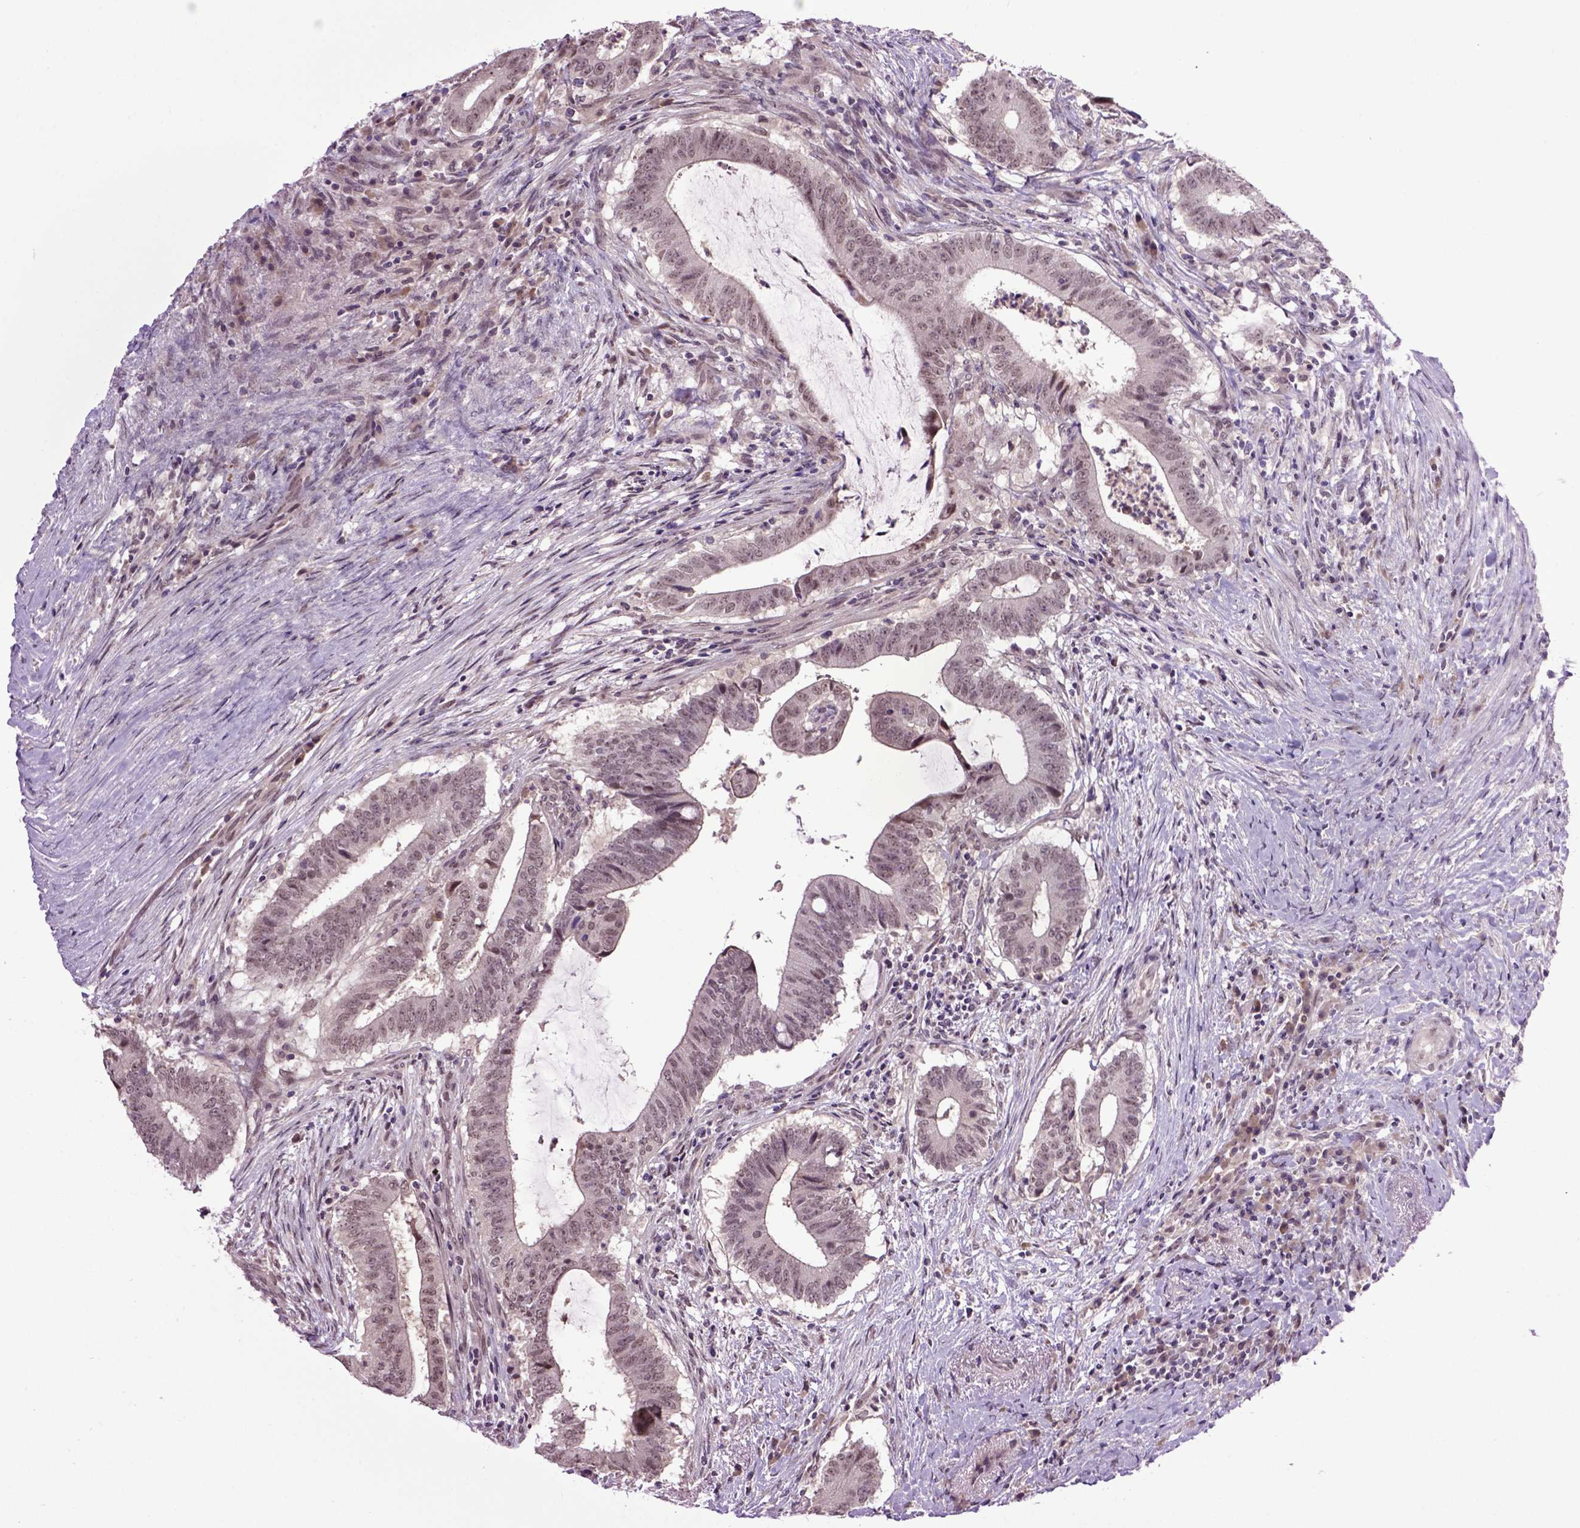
{"staining": {"intensity": "moderate", "quantity": "<25%", "location": "cytoplasmic/membranous"}, "tissue": "colorectal cancer", "cell_type": "Tumor cells", "image_type": "cancer", "snomed": [{"axis": "morphology", "description": "Adenocarcinoma, NOS"}, {"axis": "topography", "description": "Colon"}], "caption": "This is an image of immunohistochemistry staining of colorectal cancer (adenocarcinoma), which shows moderate expression in the cytoplasmic/membranous of tumor cells.", "gene": "RAB43", "patient": {"sex": "female", "age": 43}}